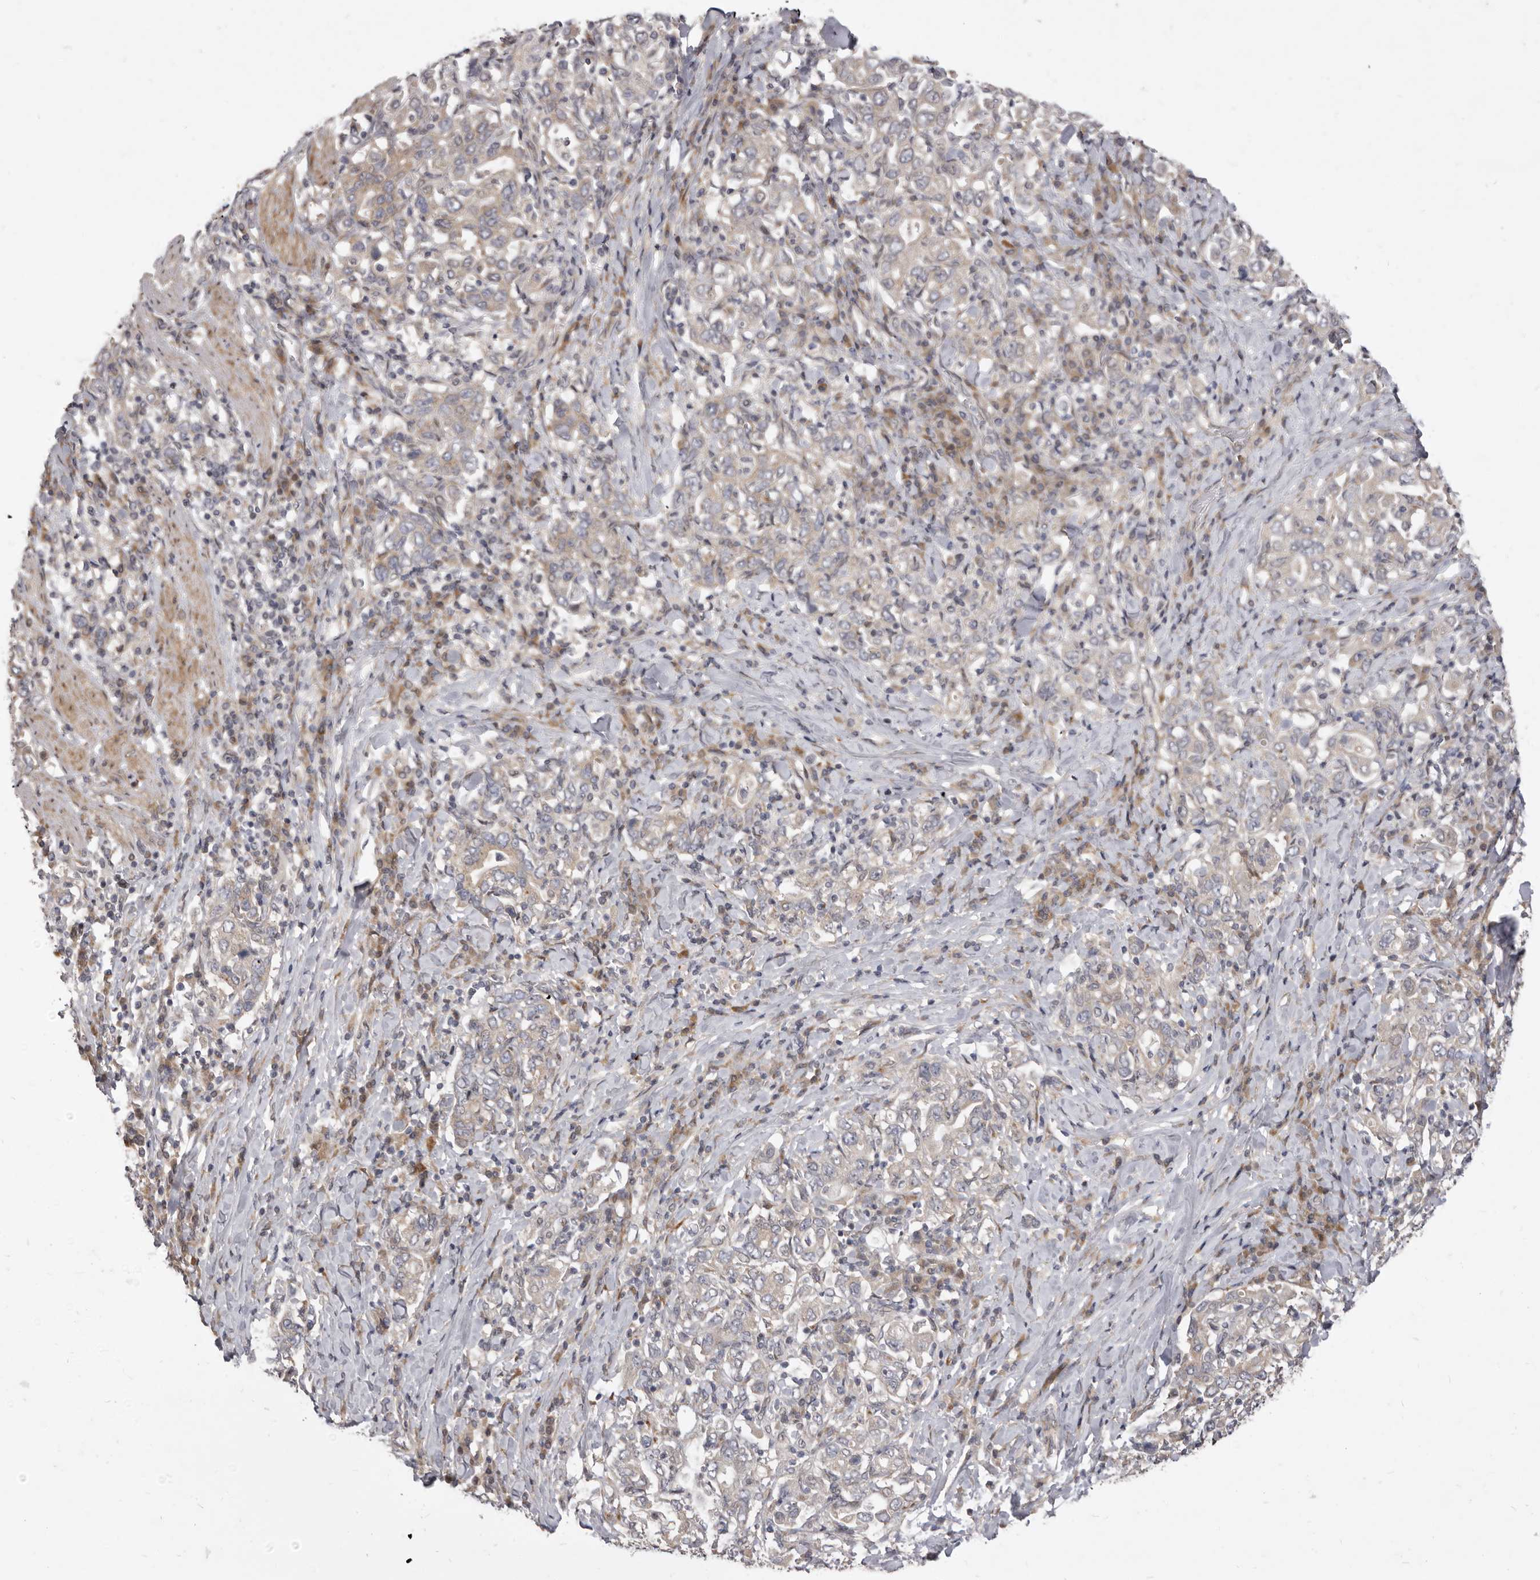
{"staining": {"intensity": "weak", "quantity": "25%-75%", "location": "cytoplasmic/membranous"}, "tissue": "stomach cancer", "cell_type": "Tumor cells", "image_type": "cancer", "snomed": [{"axis": "morphology", "description": "Adenocarcinoma, NOS"}, {"axis": "topography", "description": "Stomach, upper"}], "caption": "Stomach adenocarcinoma stained with DAB (3,3'-diaminobenzidine) IHC shows low levels of weak cytoplasmic/membranous expression in approximately 25%-75% of tumor cells. The staining is performed using DAB (3,3'-diaminobenzidine) brown chromogen to label protein expression. The nuclei are counter-stained blue using hematoxylin.", "gene": "TBC1D8B", "patient": {"sex": "male", "age": 62}}